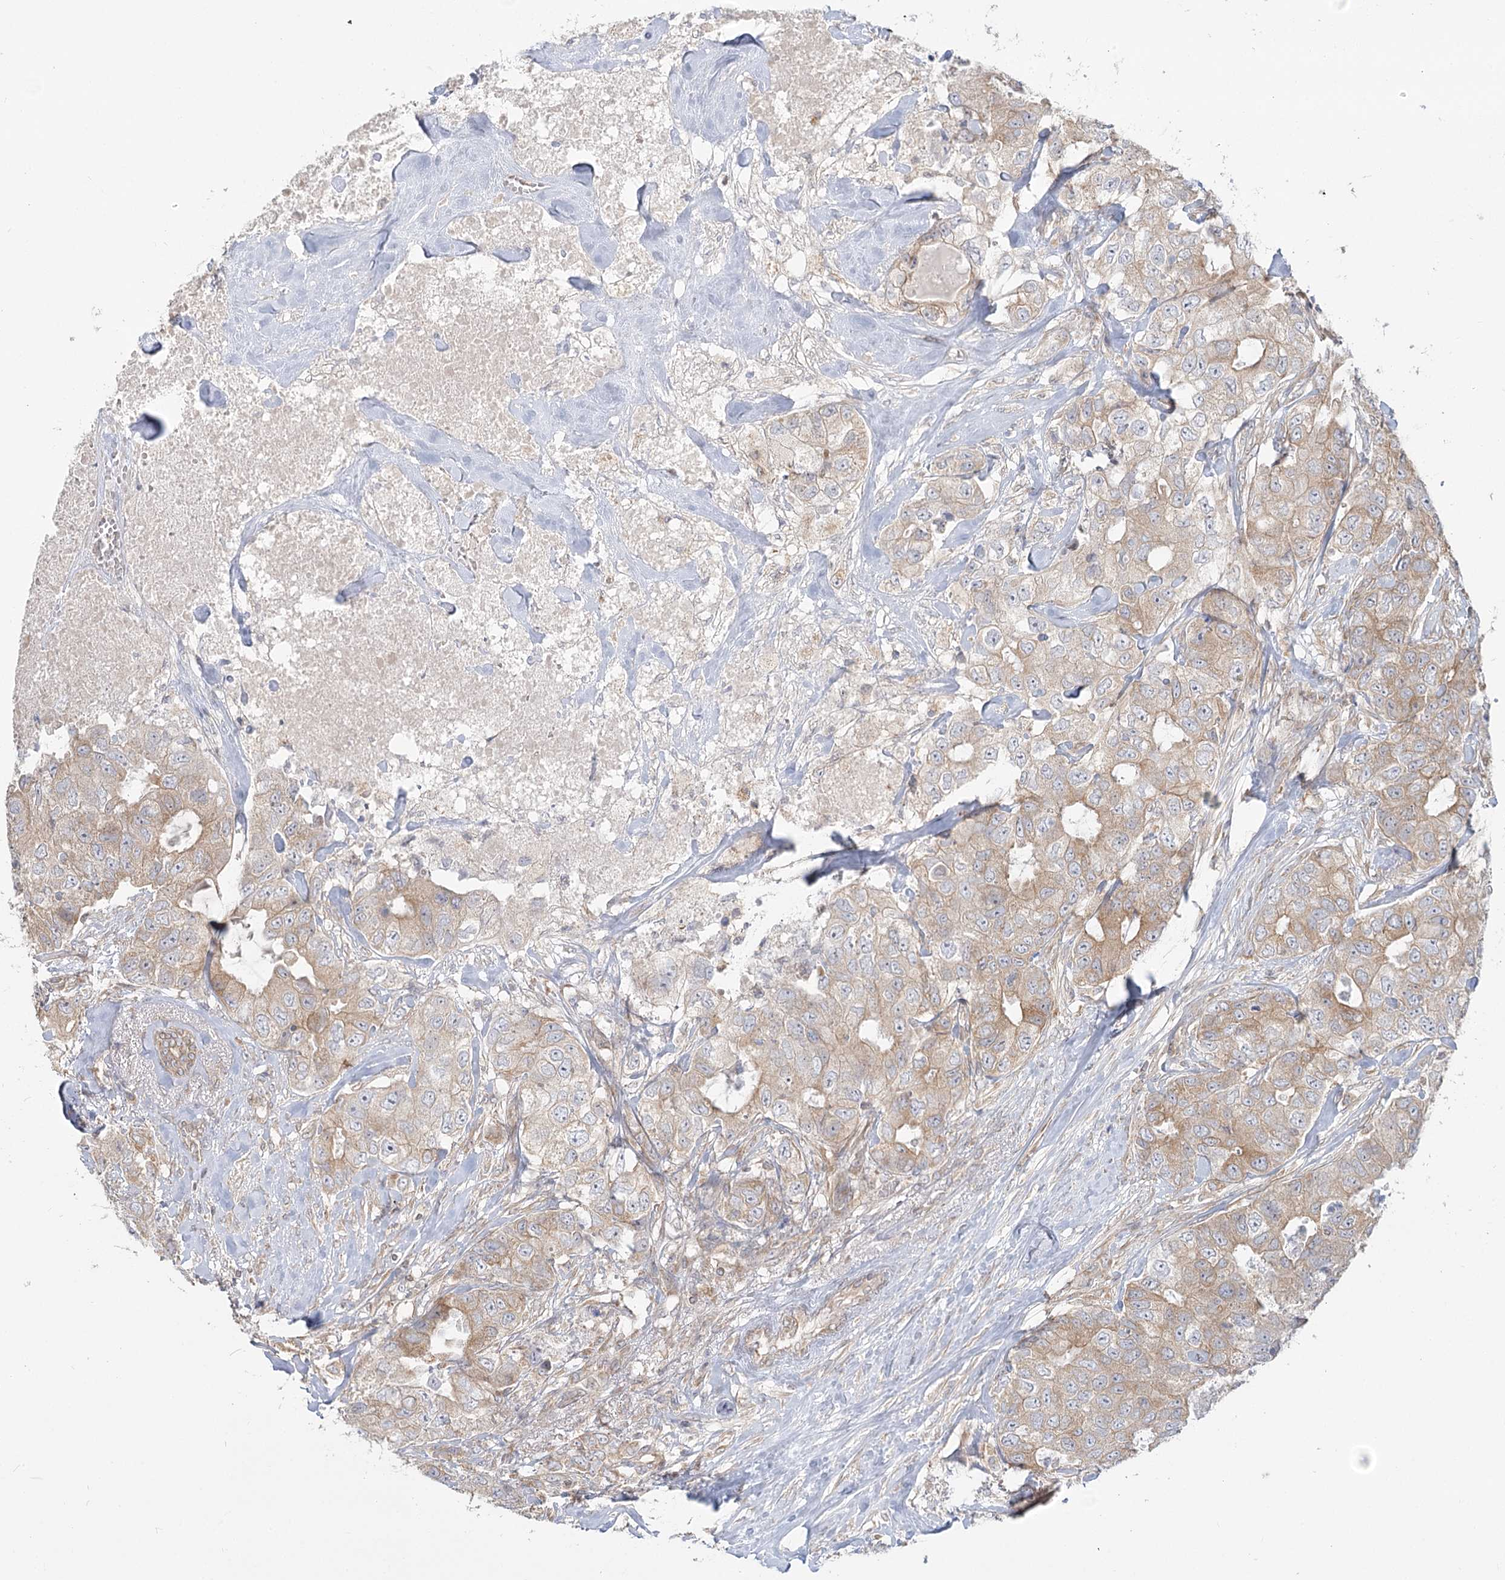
{"staining": {"intensity": "weak", "quantity": ">75%", "location": "cytoplasmic/membranous"}, "tissue": "breast cancer", "cell_type": "Tumor cells", "image_type": "cancer", "snomed": [{"axis": "morphology", "description": "Duct carcinoma"}, {"axis": "topography", "description": "Breast"}], "caption": "The immunohistochemical stain shows weak cytoplasmic/membranous staining in tumor cells of breast cancer (invasive ductal carcinoma) tissue.", "gene": "MTMR3", "patient": {"sex": "female", "age": 62}}